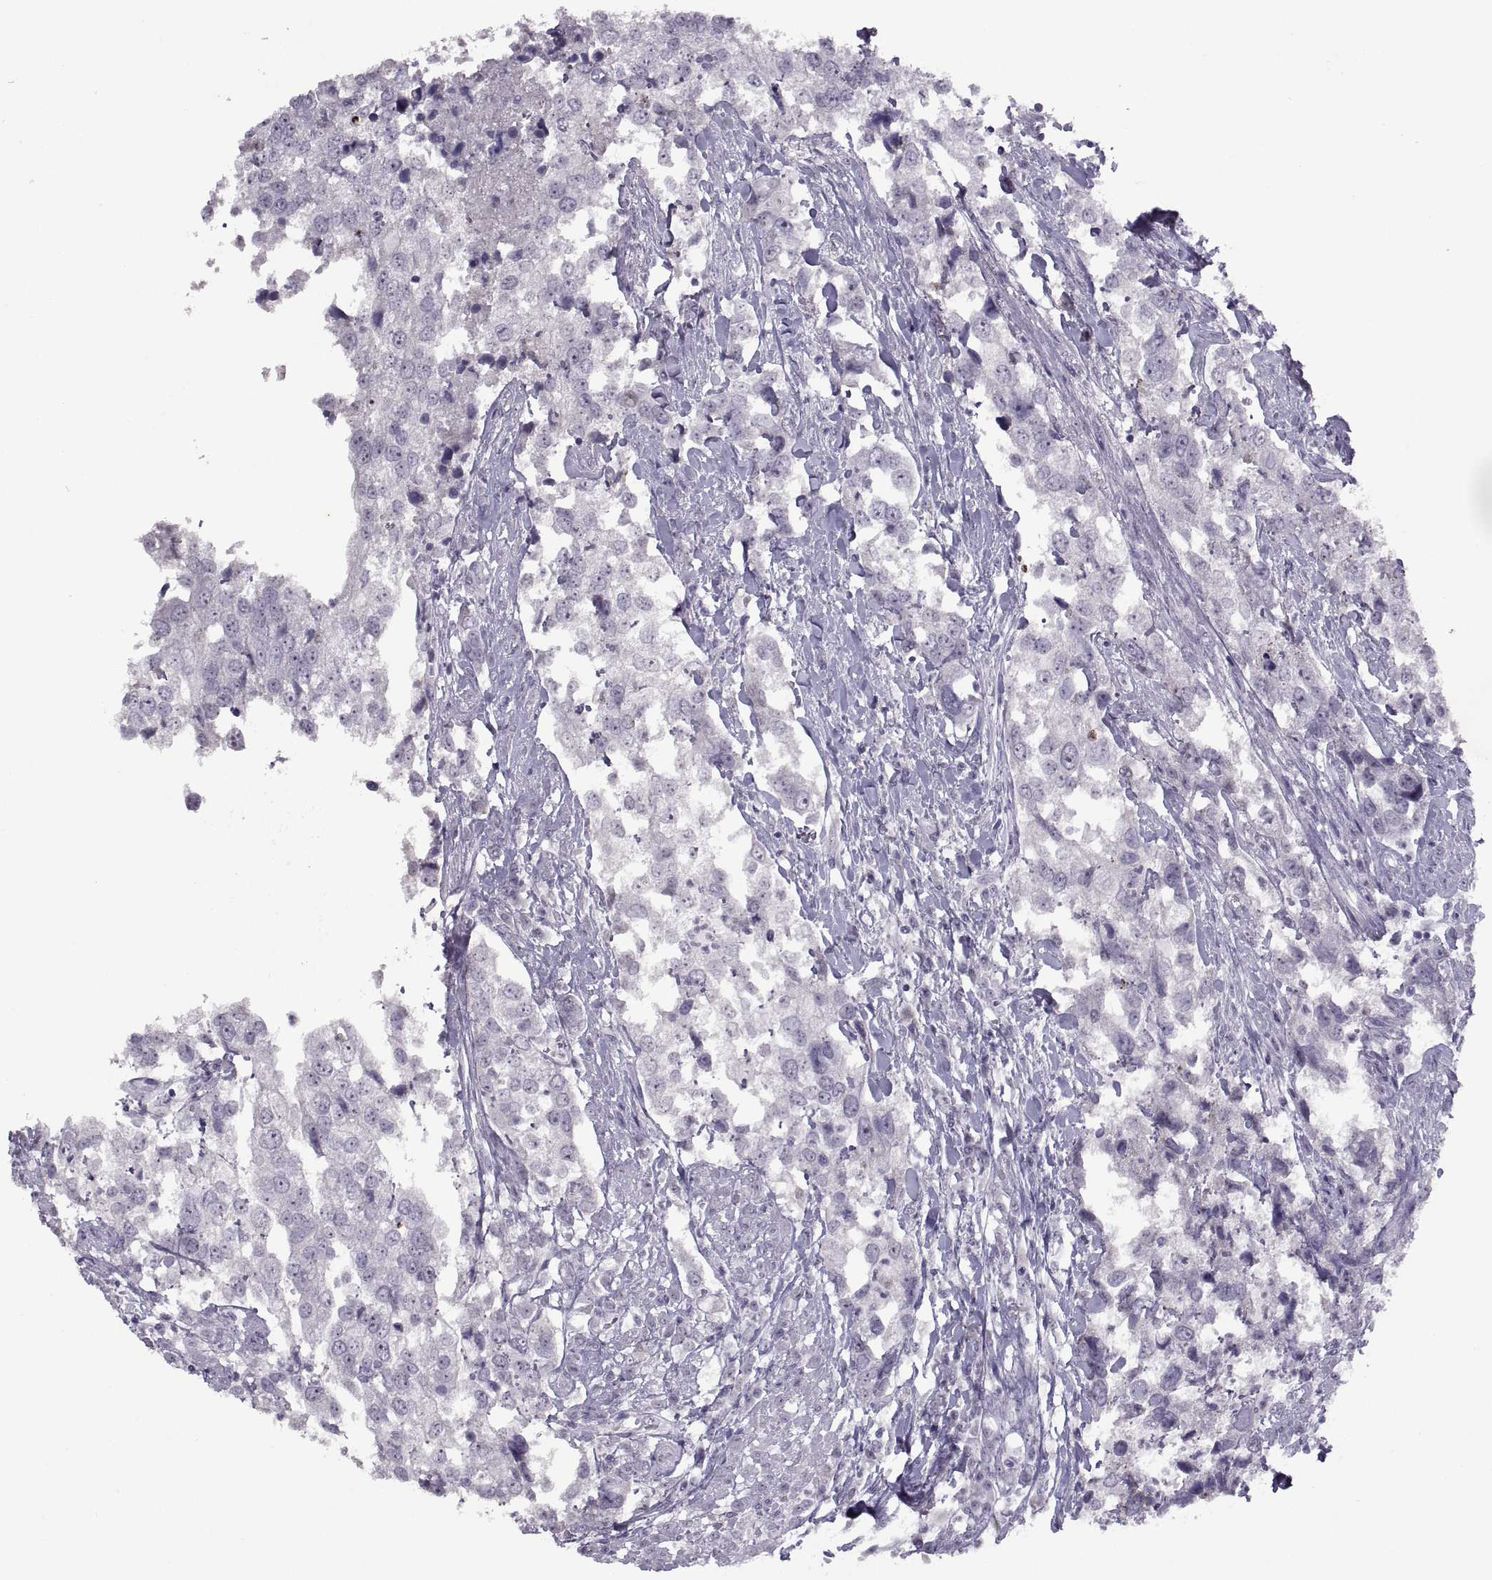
{"staining": {"intensity": "negative", "quantity": "none", "location": "none"}, "tissue": "urothelial cancer", "cell_type": "Tumor cells", "image_type": "cancer", "snomed": [{"axis": "morphology", "description": "Urothelial carcinoma, NOS"}, {"axis": "morphology", "description": "Urothelial carcinoma, High grade"}, {"axis": "topography", "description": "Urinary bladder"}], "caption": "Urothelial cancer was stained to show a protein in brown. There is no significant staining in tumor cells. (Brightfield microscopy of DAB (3,3'-diaminobenzidine) immunohistochemistry (IHC) at high magnification).", "gene": "ASIC2", "patient": {"sex": "male", "age": 63}}